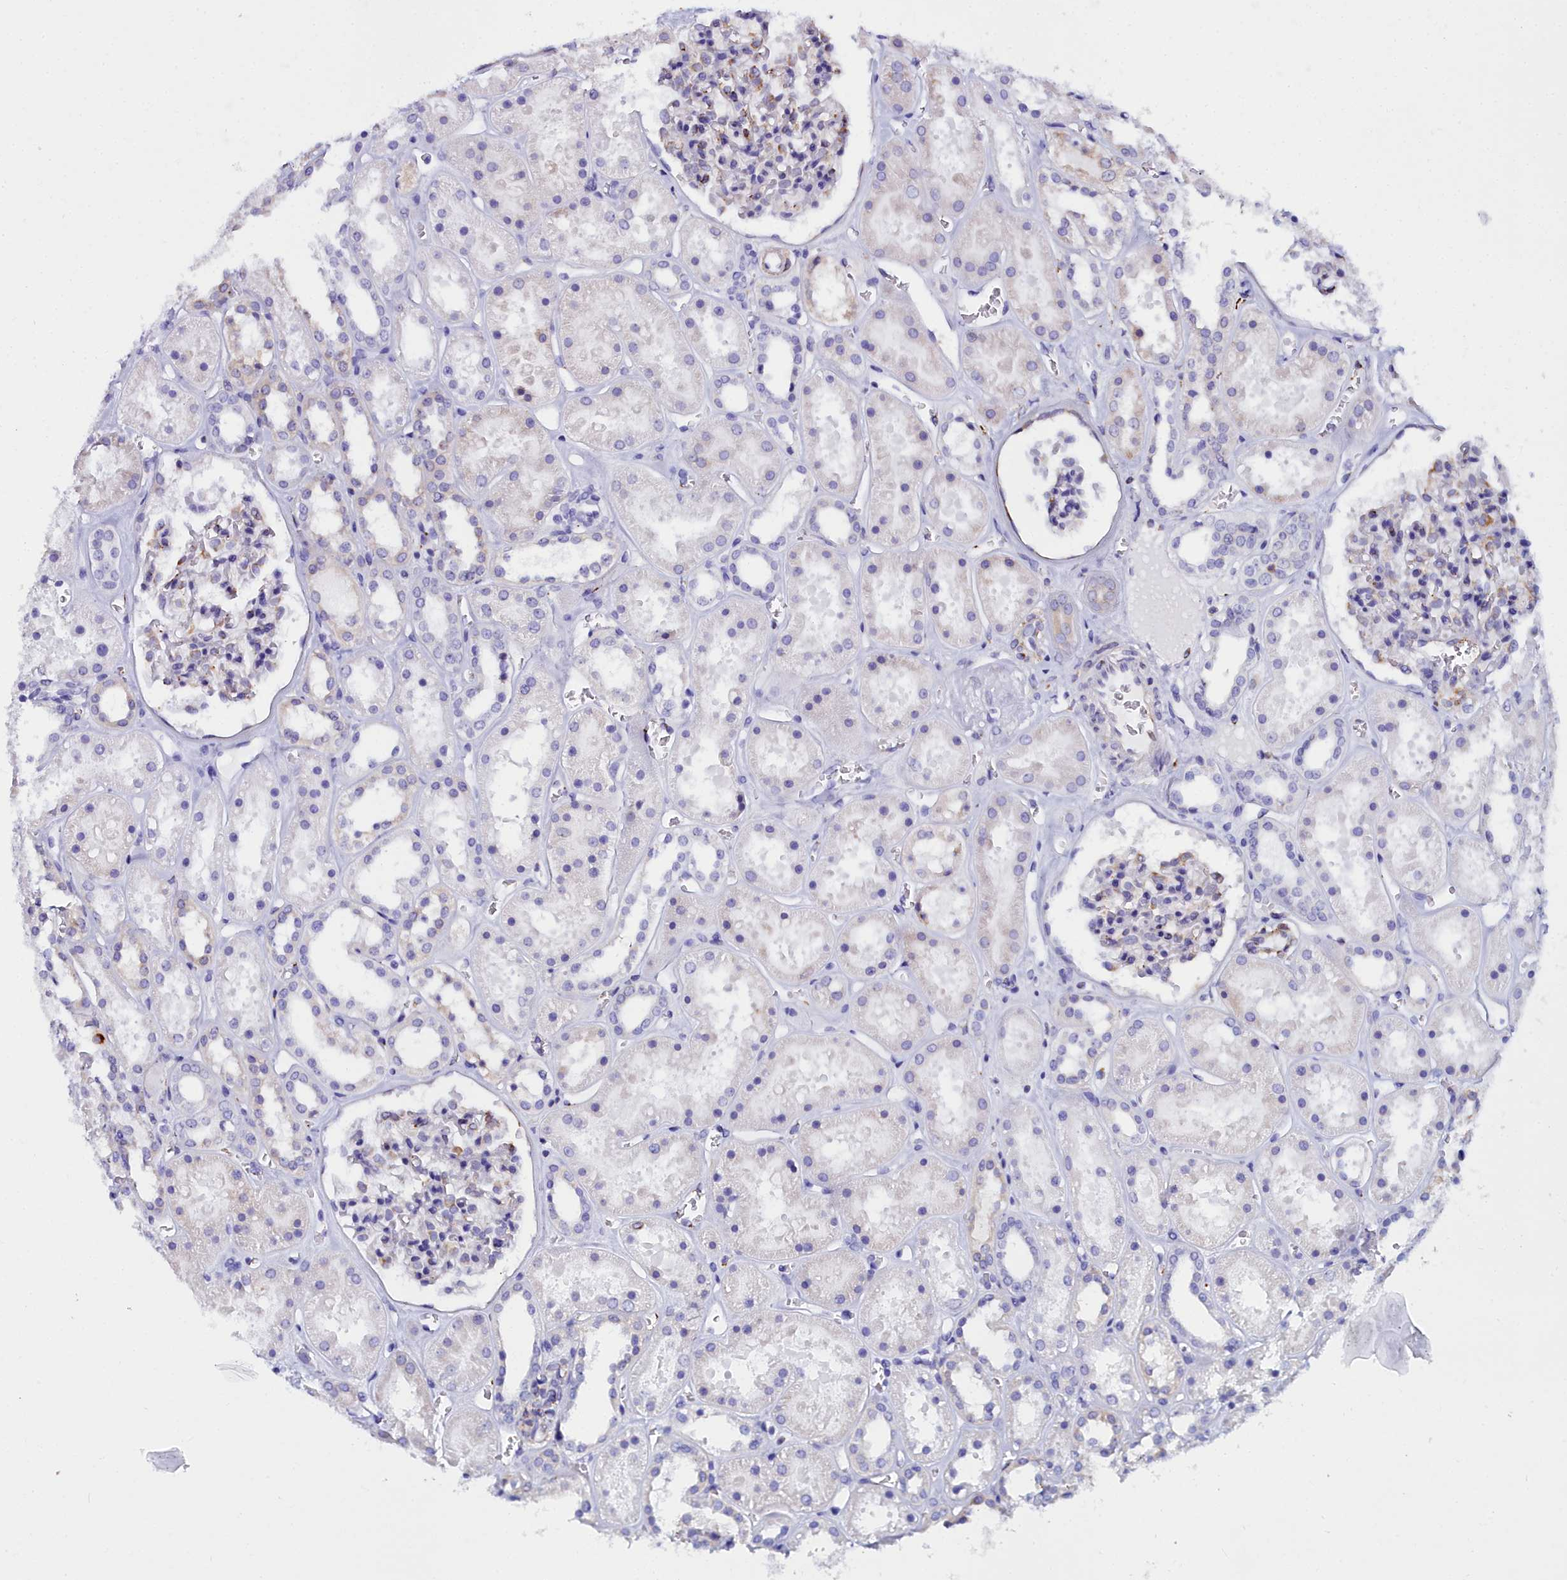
{"staining": {"intensity": "moderate", "quantity": "<25%", "location": "cytoplasmic/membranous"}, "tissue": "kidney", "cell_type": "Cells in glomeruli", "image_type": "normal", "snomed": [{"axis": "morphology", "description": "Normal tissue, NOS"}, {"axis": "topography", "description": "Kidney"}], "caption": "The image demonstrates a brown stain indicating the presence of a protein in the cytoplasmic/membranous of cells in glomeruli in kidney.", "gene": "TXNDC5", "patient": {"sex": "female", "age": 41}}